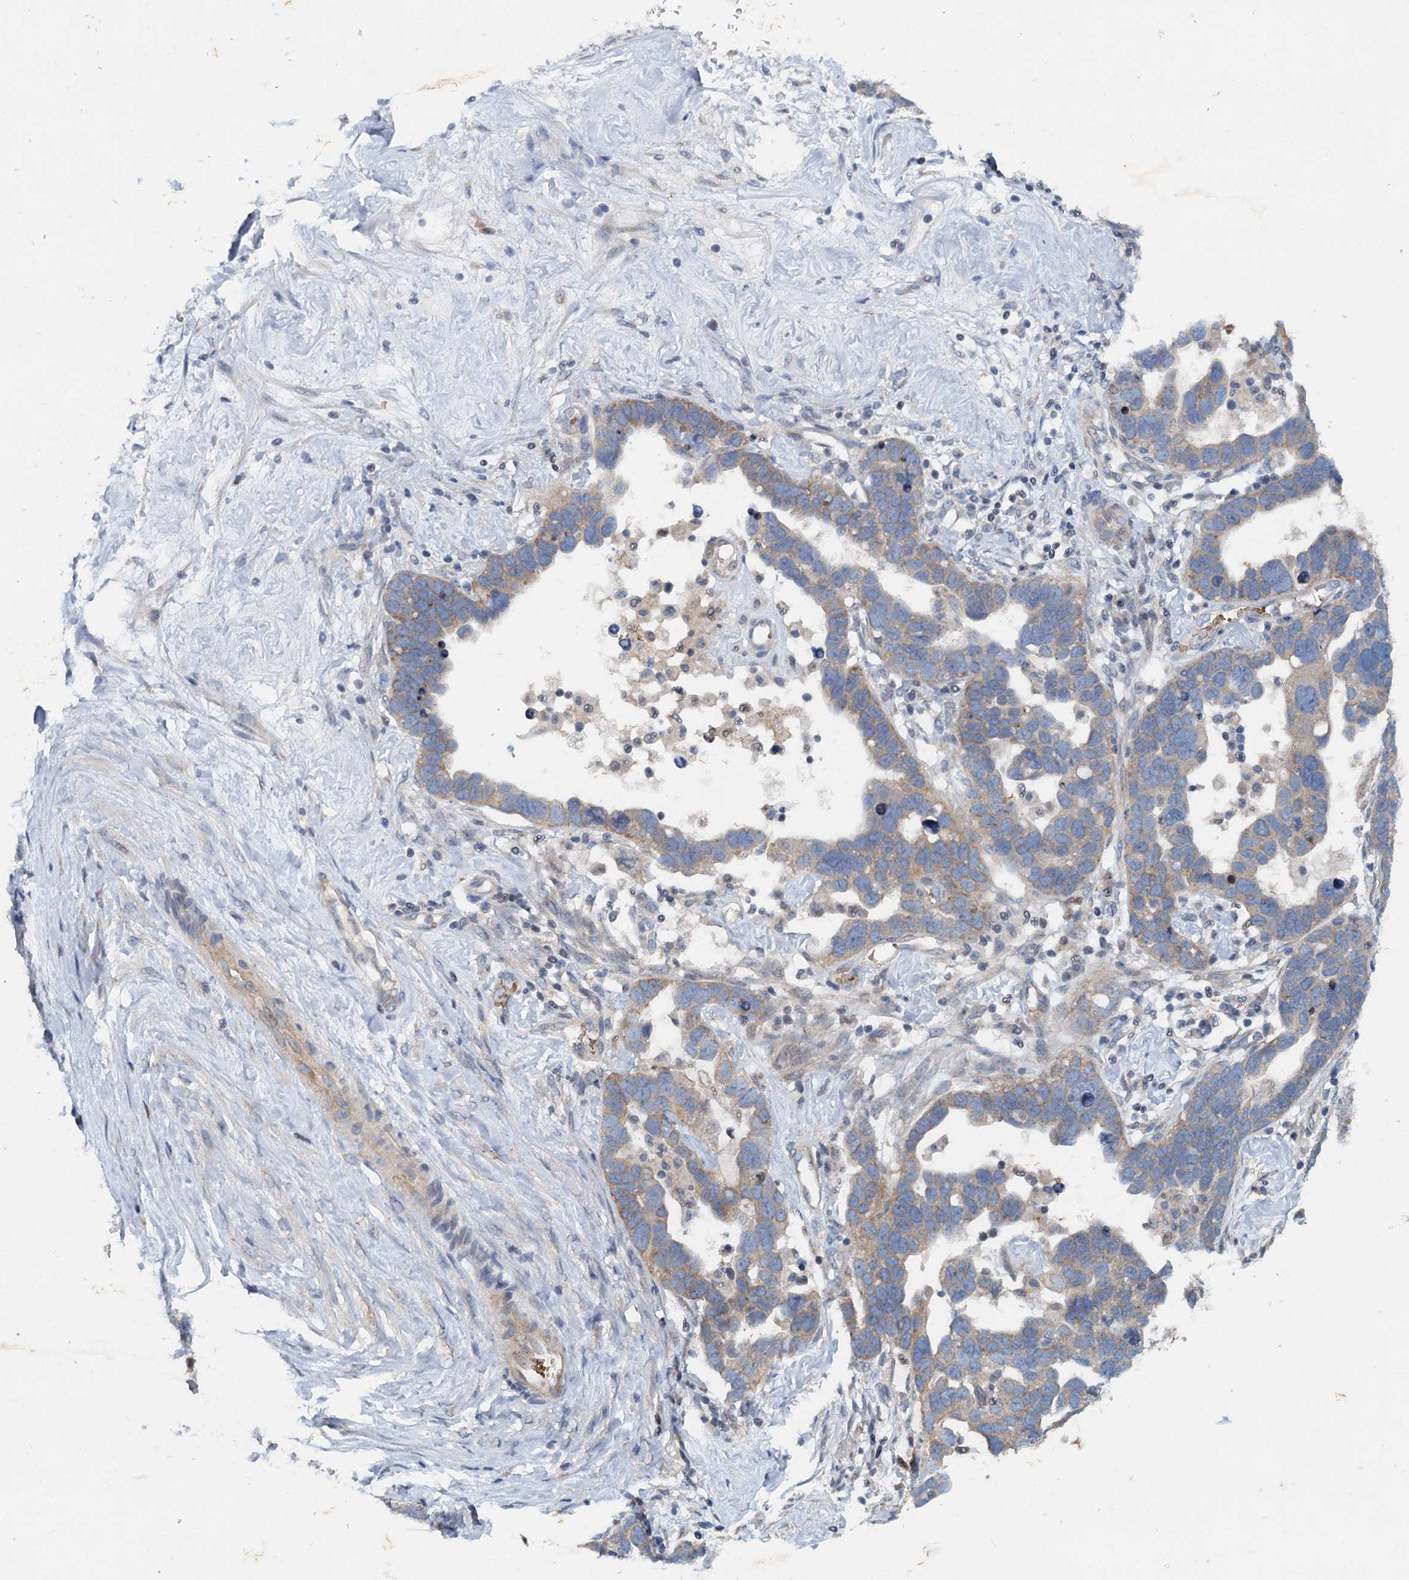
{"staining": {"intensity": "weak", "quantity": "25%-75%", "location": "cytoplasmic/membranous"}, "tissue": "ovarian cancer", "cell_type": "Tumor cells", "image_type": "cancer", "snomed": [{"axis": "morphology", "description": "Cystadenocarcinoma, serous, NOS"}, {"axis": "topography", "description": "Ovary"}], "caption": "Ovarian serous cystadenocarcinoma was stained to show a protein in brown. There is low levels of weak cytoplasmic/membranous staining in about 25%-75% of tumor cells.", "gene": "NBEA", "patient": {"sex": "female", "age": 54}}